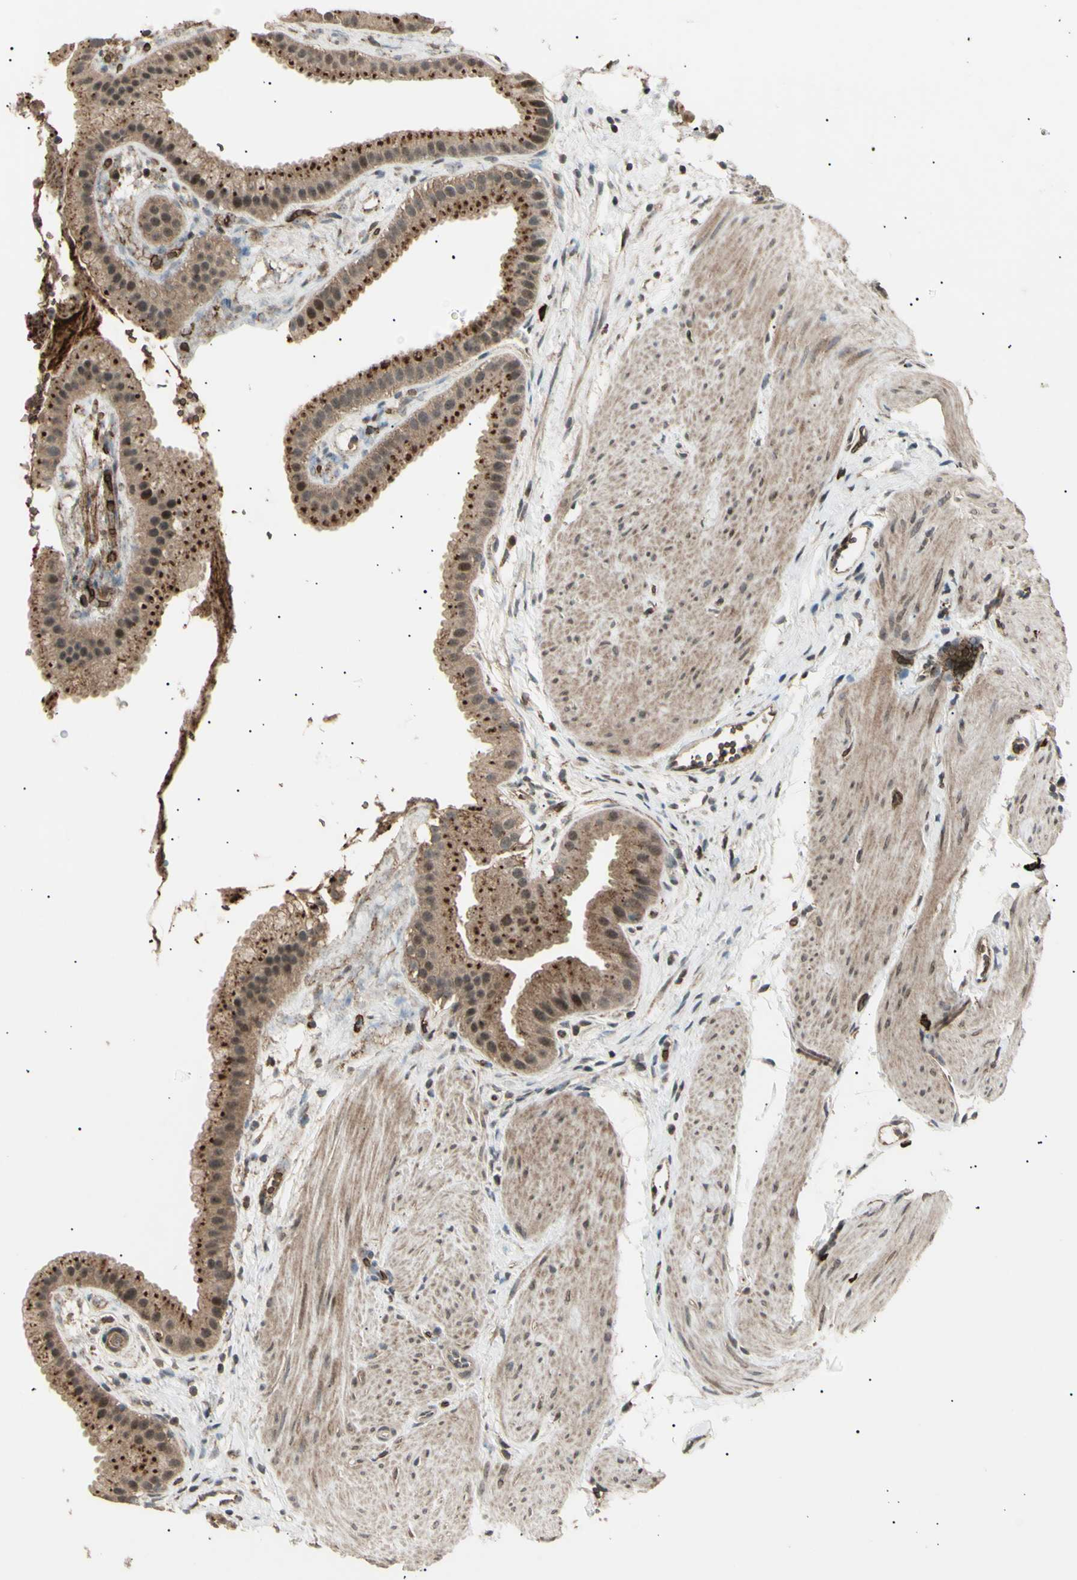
{"staining": {"intensity": "moderate", "quantity": ">75%", "location": "cytoplasmic/membranous,nuclear"}, "tissue": "gallbladder", "cell_type": "Glandular cells", "image_type": "normal", "snomed": [{"axis": "morphology", "description": "Normal tissue, NOS"}, {"axis": "topography", "description": "Gallbladder"}], "caption": "Immunohistochemistry (IHC) staining of unremarkable gallbladder, which shows medium levels of moderate cytoplasmic/membranous,nuclear staining in approximately >75% of glandular cells indicating moderate cytoplasmic/membranous,nuclear protein positivity. The staining was performed using DAB (brown) for protein detection and nuclei were counterstained in hematoxylin (blue).", "gene": "NUAK2", "patient": {"sex": "female", "age": 64}}